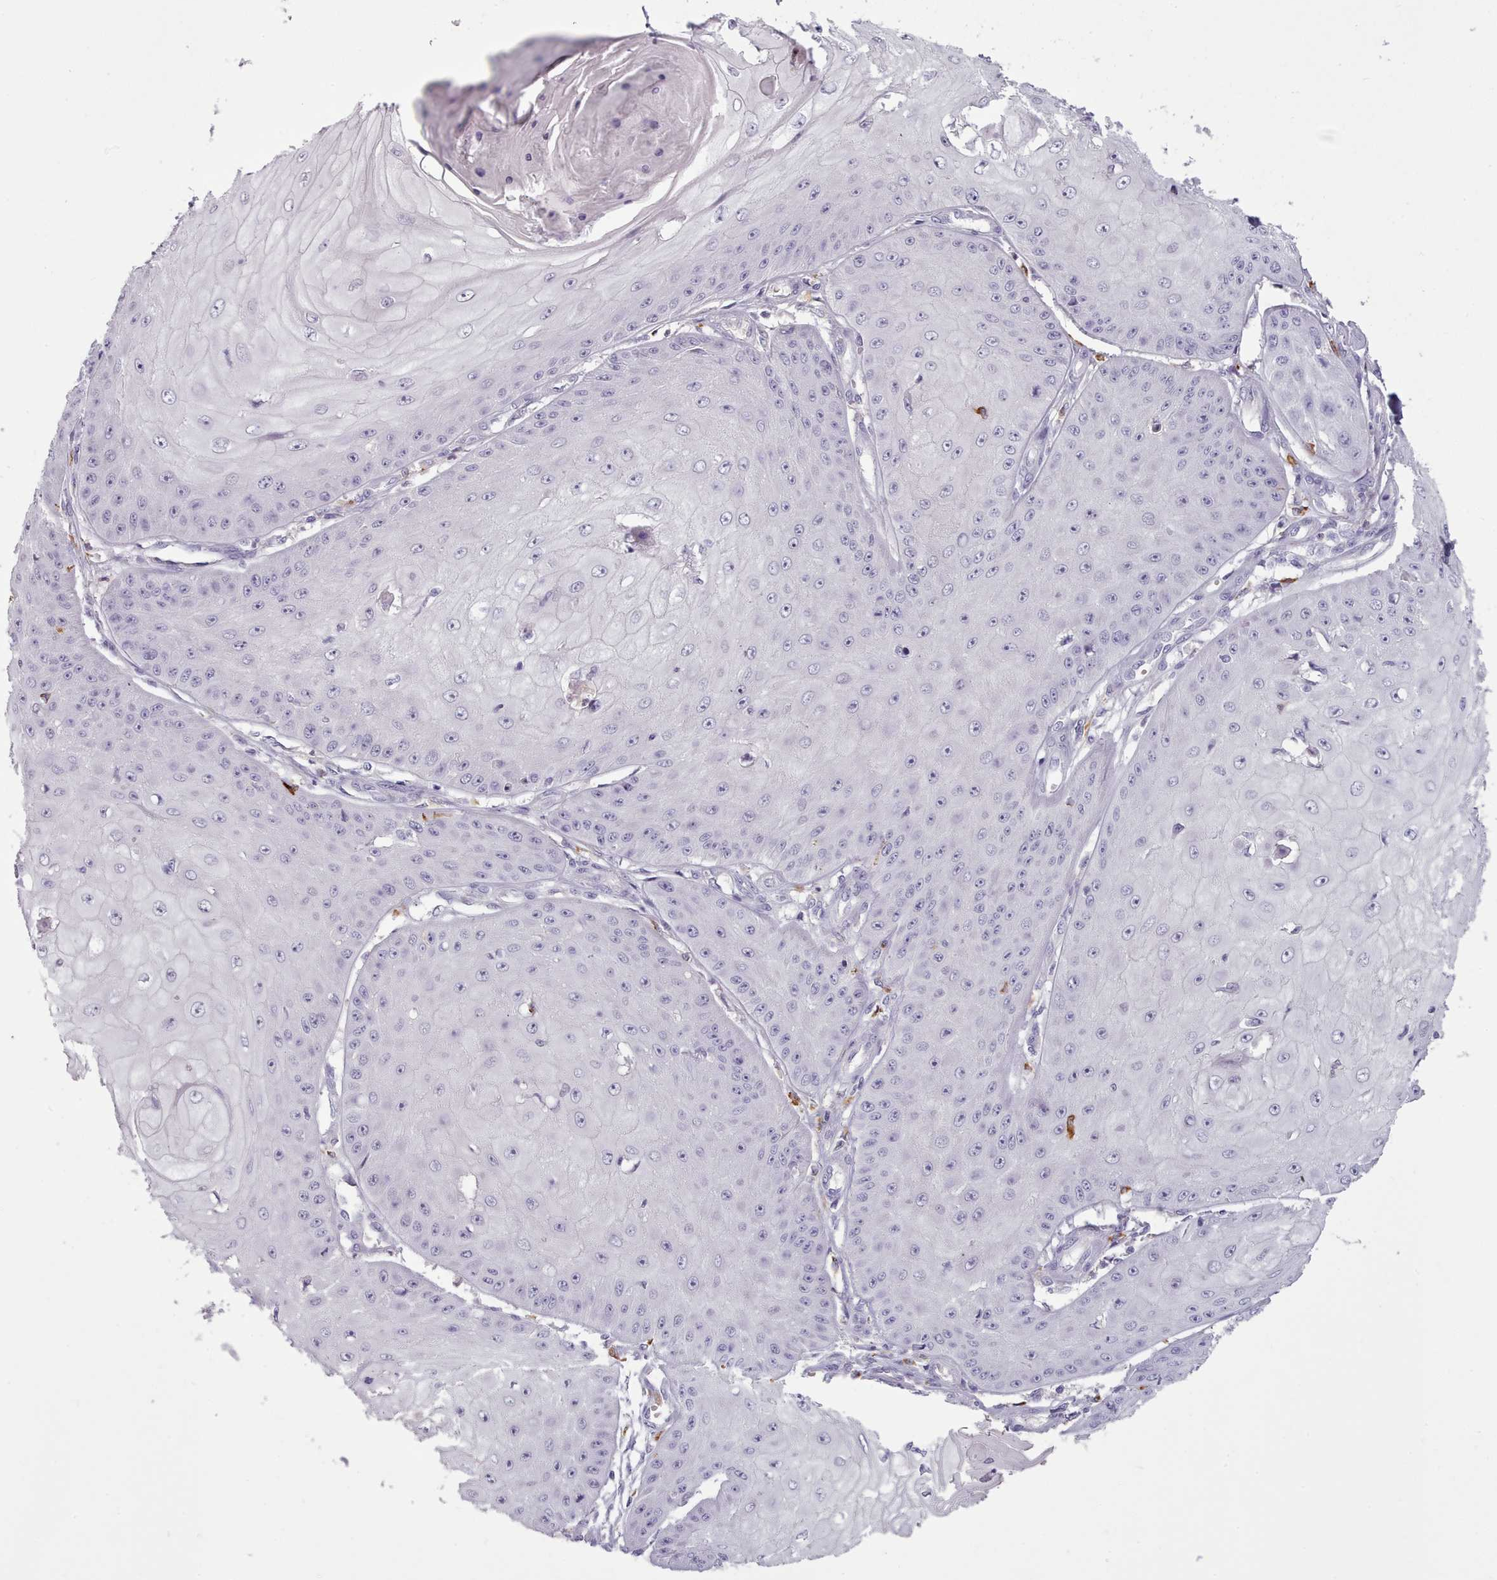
{"staining": {"intensity": "negative", "quantity": "none", "location": "none"}, "tissue": "skin cancer", "cell_type": "Tumor cells", "image_type": "cancer", "snomed": [{"axis": "morphology", "description": "Squamous cell carcinoma, NOS"}, {"axis": "topography", "description": "Skin"}], "caption": "Immunohistochemistry photomicrograph of skin cancer stained for a protein (brown), which displays no expression in tumor cells.", "gene": "NDST2", "patient": {"sex": "male", "age": 70}}